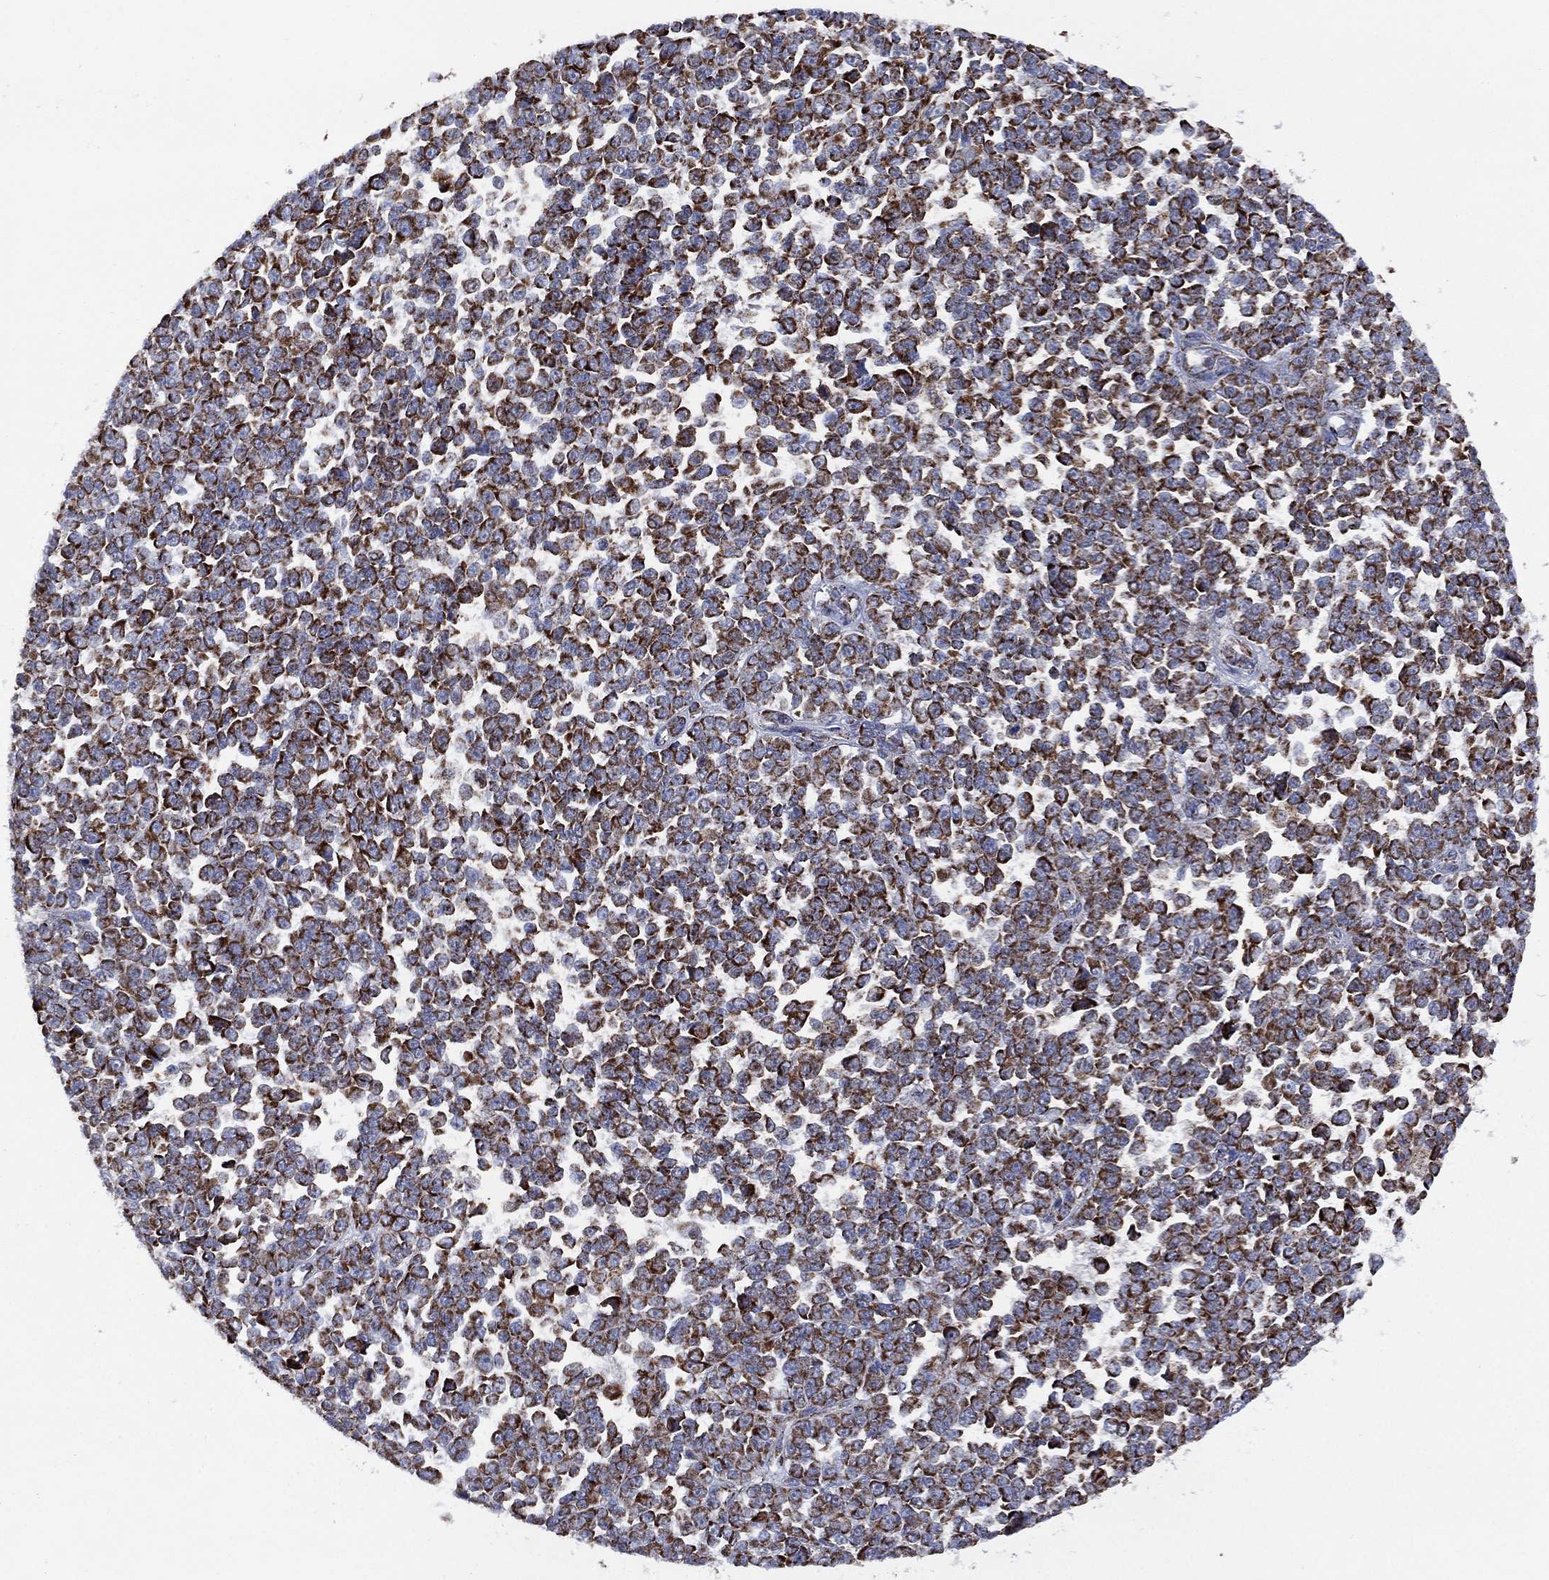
{"staining": {"intensity": "strong", "quantity": ">75%", "location": "cytoplasmic/membranous"}, "tissue": "melanoma", "cell_type": "Tumor cells", "image_type": "cancer", "snomed": [{"axis": "morphology", "description": "Malignant melanoma, NOS"}, {"axis": "topography", "description": "Skin"}], "caption": "IHC of human melanoma demonstrates high levels of strong cytoplasmic/membranous staining in approximately >75% of tumor cells.", "gene": "PPP2R5A", "patient": {"sex": "female", "age": 95}}